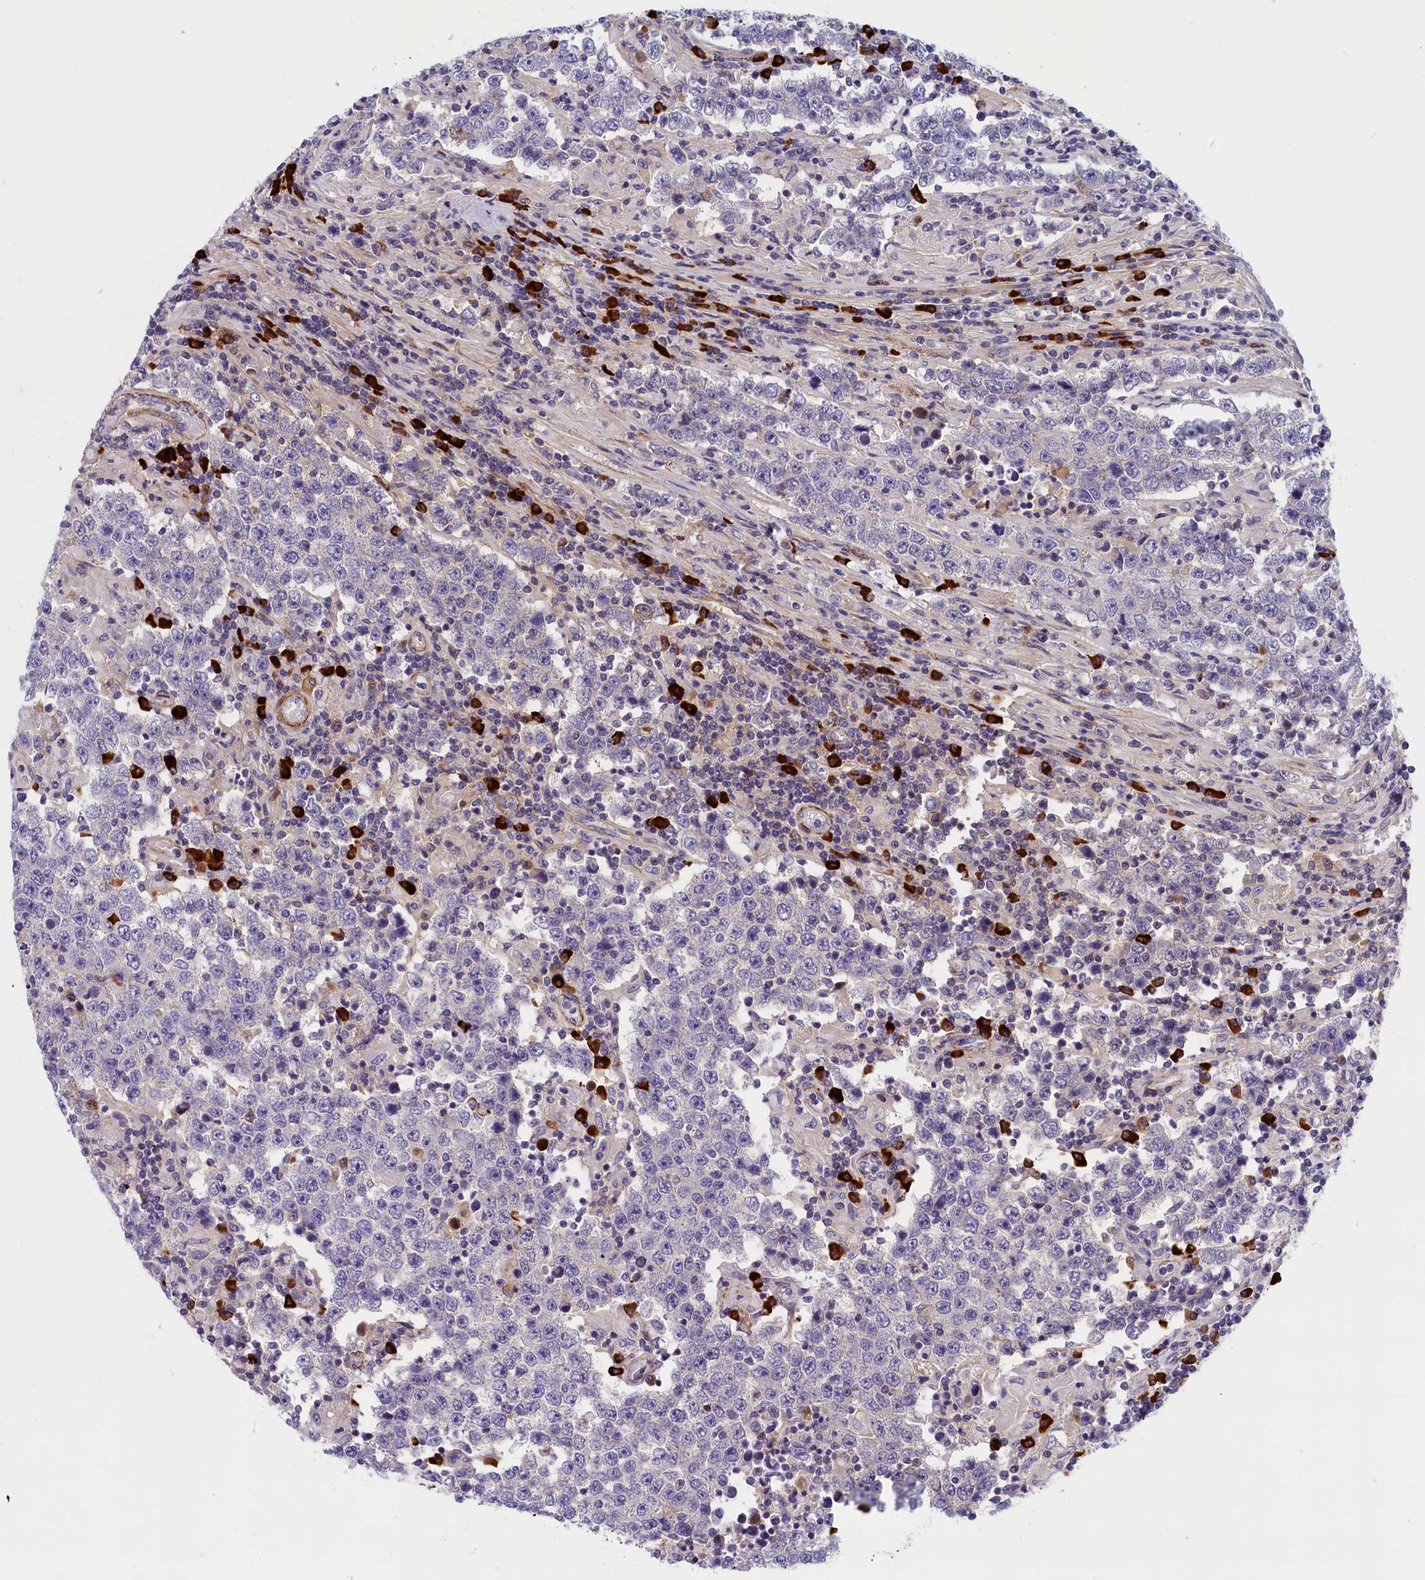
{"staining": {"intensity": "negative", "quantity": "none", "location": "none"}, "tissue": "testis cancer", "cell_type": "Tumor cells", "image_type": "cancer", "snomed": [{"axis": "morphology", "description": "Normal tissue, NOS"}, {"axis": "morphology", "description": "Urothelial carcinoma, High grade"}, {"axis": "morphology", "description": "Seminoma, NOS"}, {"axis": "morphology", "description": "Carcinoma, Embryonal, NOS"}, {"axis": "topography", "description": "Urinary bladder"}, {"axis": "topography", "description": "Testis"}], "caption": "A histopathology image of embryonal carcinoma (testis) stained for a protein shows no brown staining in tumor cells.", "gene": "BCL2L13", "patient": {"sex": "male", "age": 41}}